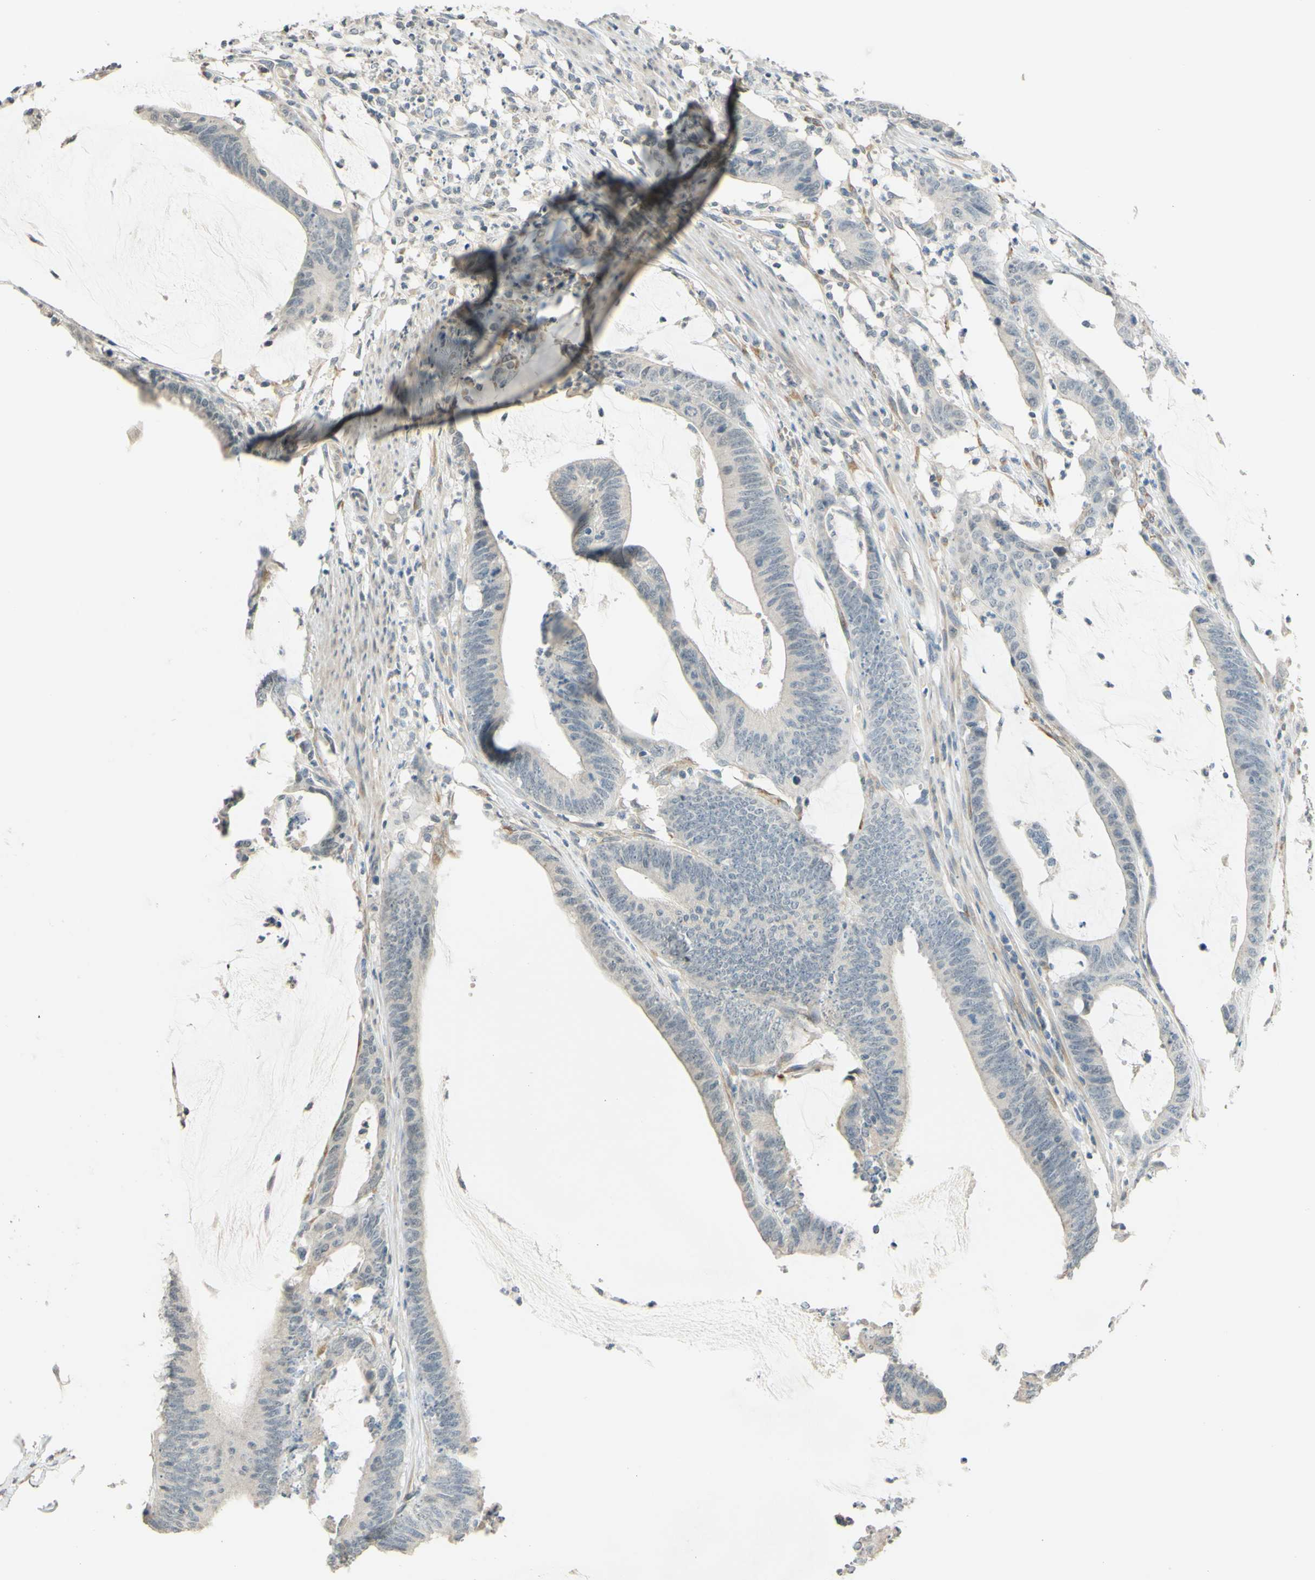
{"staining": {"intensity": "negative", "quantity": "none", "location": "none"}, "tissue": "colorectal cancer", "cell_type": "Tumor cells", "image_type": "cancer", "snomed": [{"axis": "morphology", "description": "Adenocarcinoma, NOS"}, {"axis": "topography", "description": "Rectum"}], "caption": "Photomicrograph shows no significant protein positivity in tumor cells of colorectal cancer (adenocarcinoma). (DAB (3,3'-diaminobenzidine) IHC with hematoxylin counter stain).", "gene": "MAG", "patient": {"sex": "female", "age": 66}}